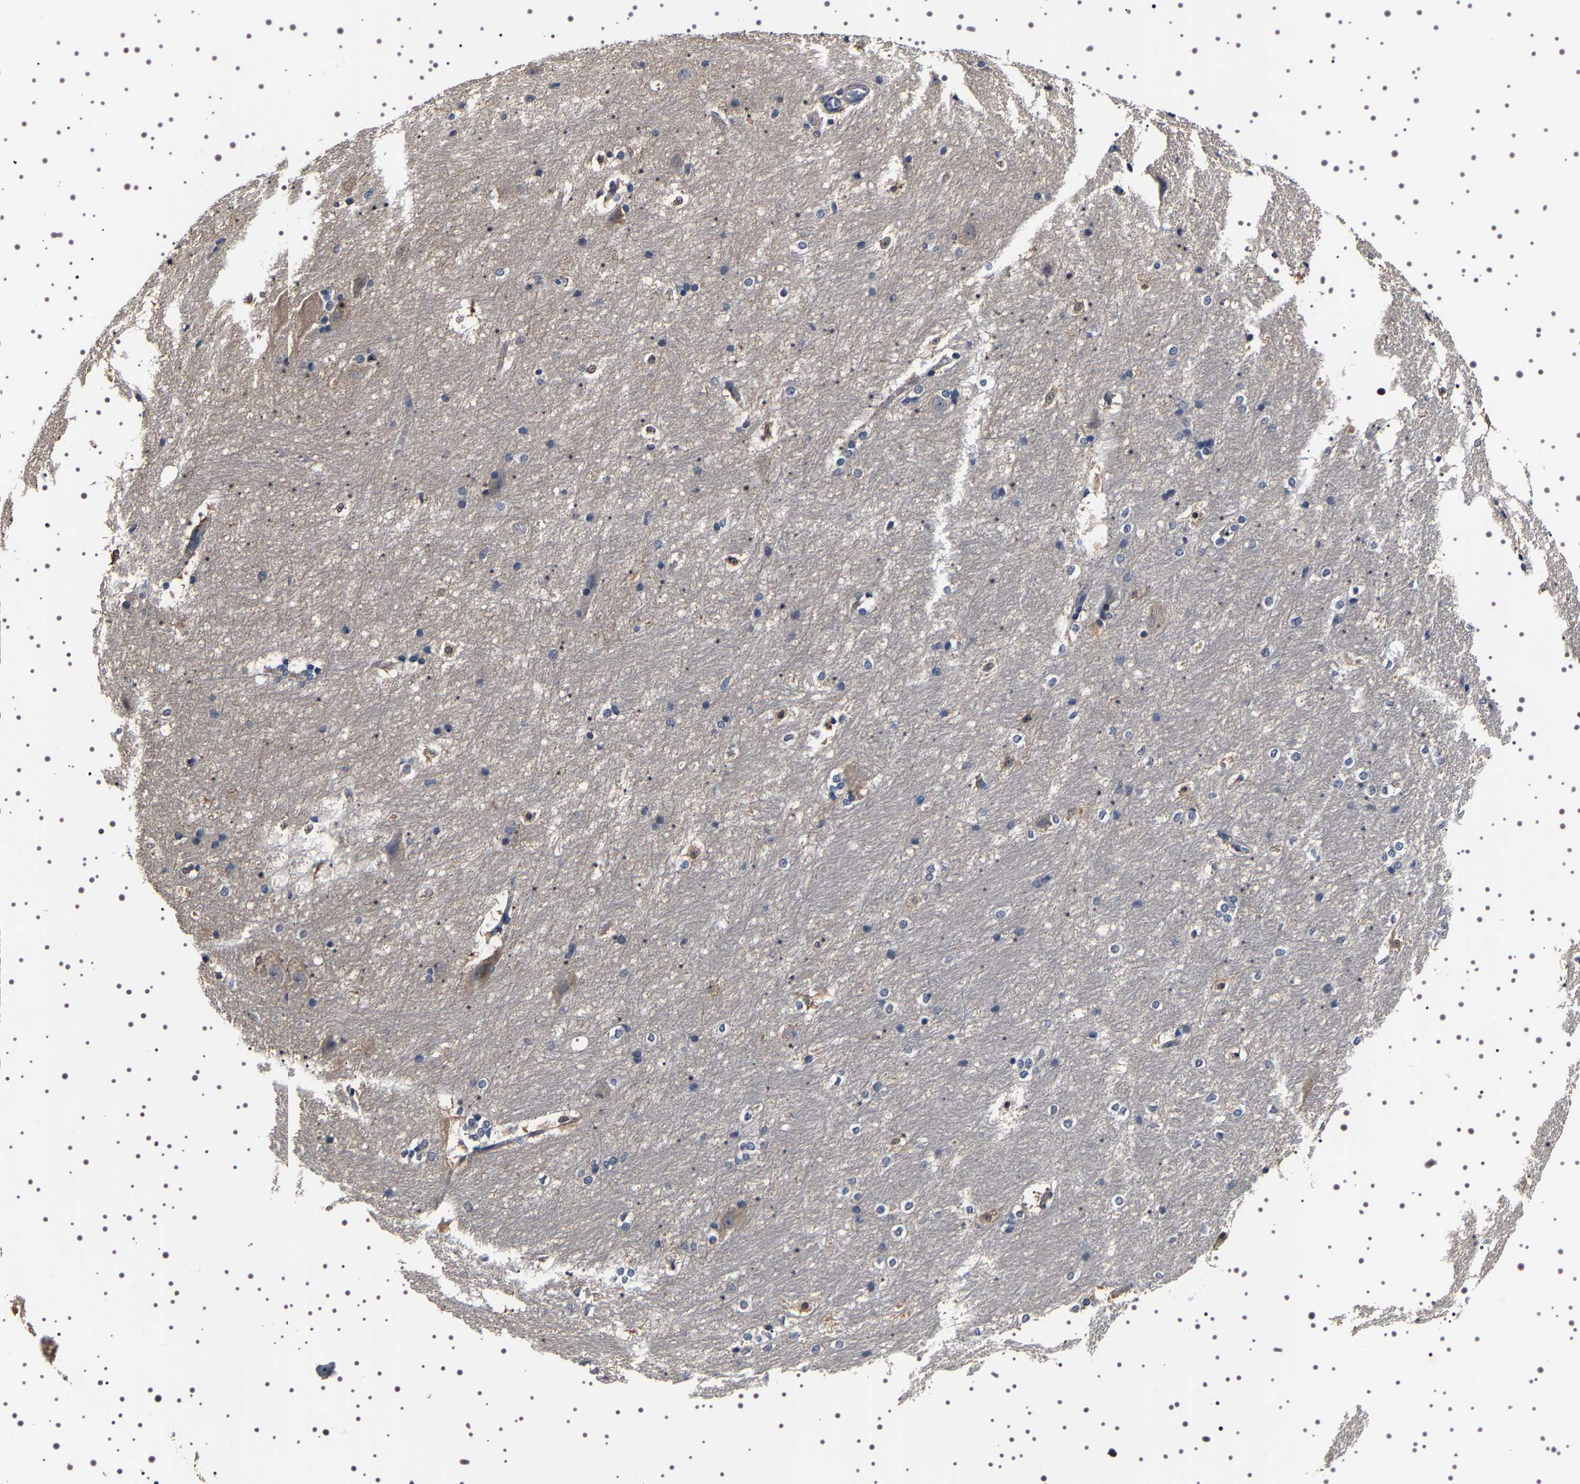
{"staining": {"intensity": "negative", "quantity": "none", "location": "none"}, "tissue": "hippocampus", "cell_type": "Glial cells", "image_type": "normal", "snomed": [{"axis": "morphology", "description": "Normal tissue, NOS"}, {"axis": "topography", "description": "Hippocampus"}], "caption": "DAB (3,3'-diaminobenzidine) immunohistochemical staining of unremarkable hippocampus exhibits no significant positivity in glial cells. (DAB immunohistochemistry with hematoxylin counter stain).", "gene": "TARBP1", "patient": {"sex": "female", "age": 19}}